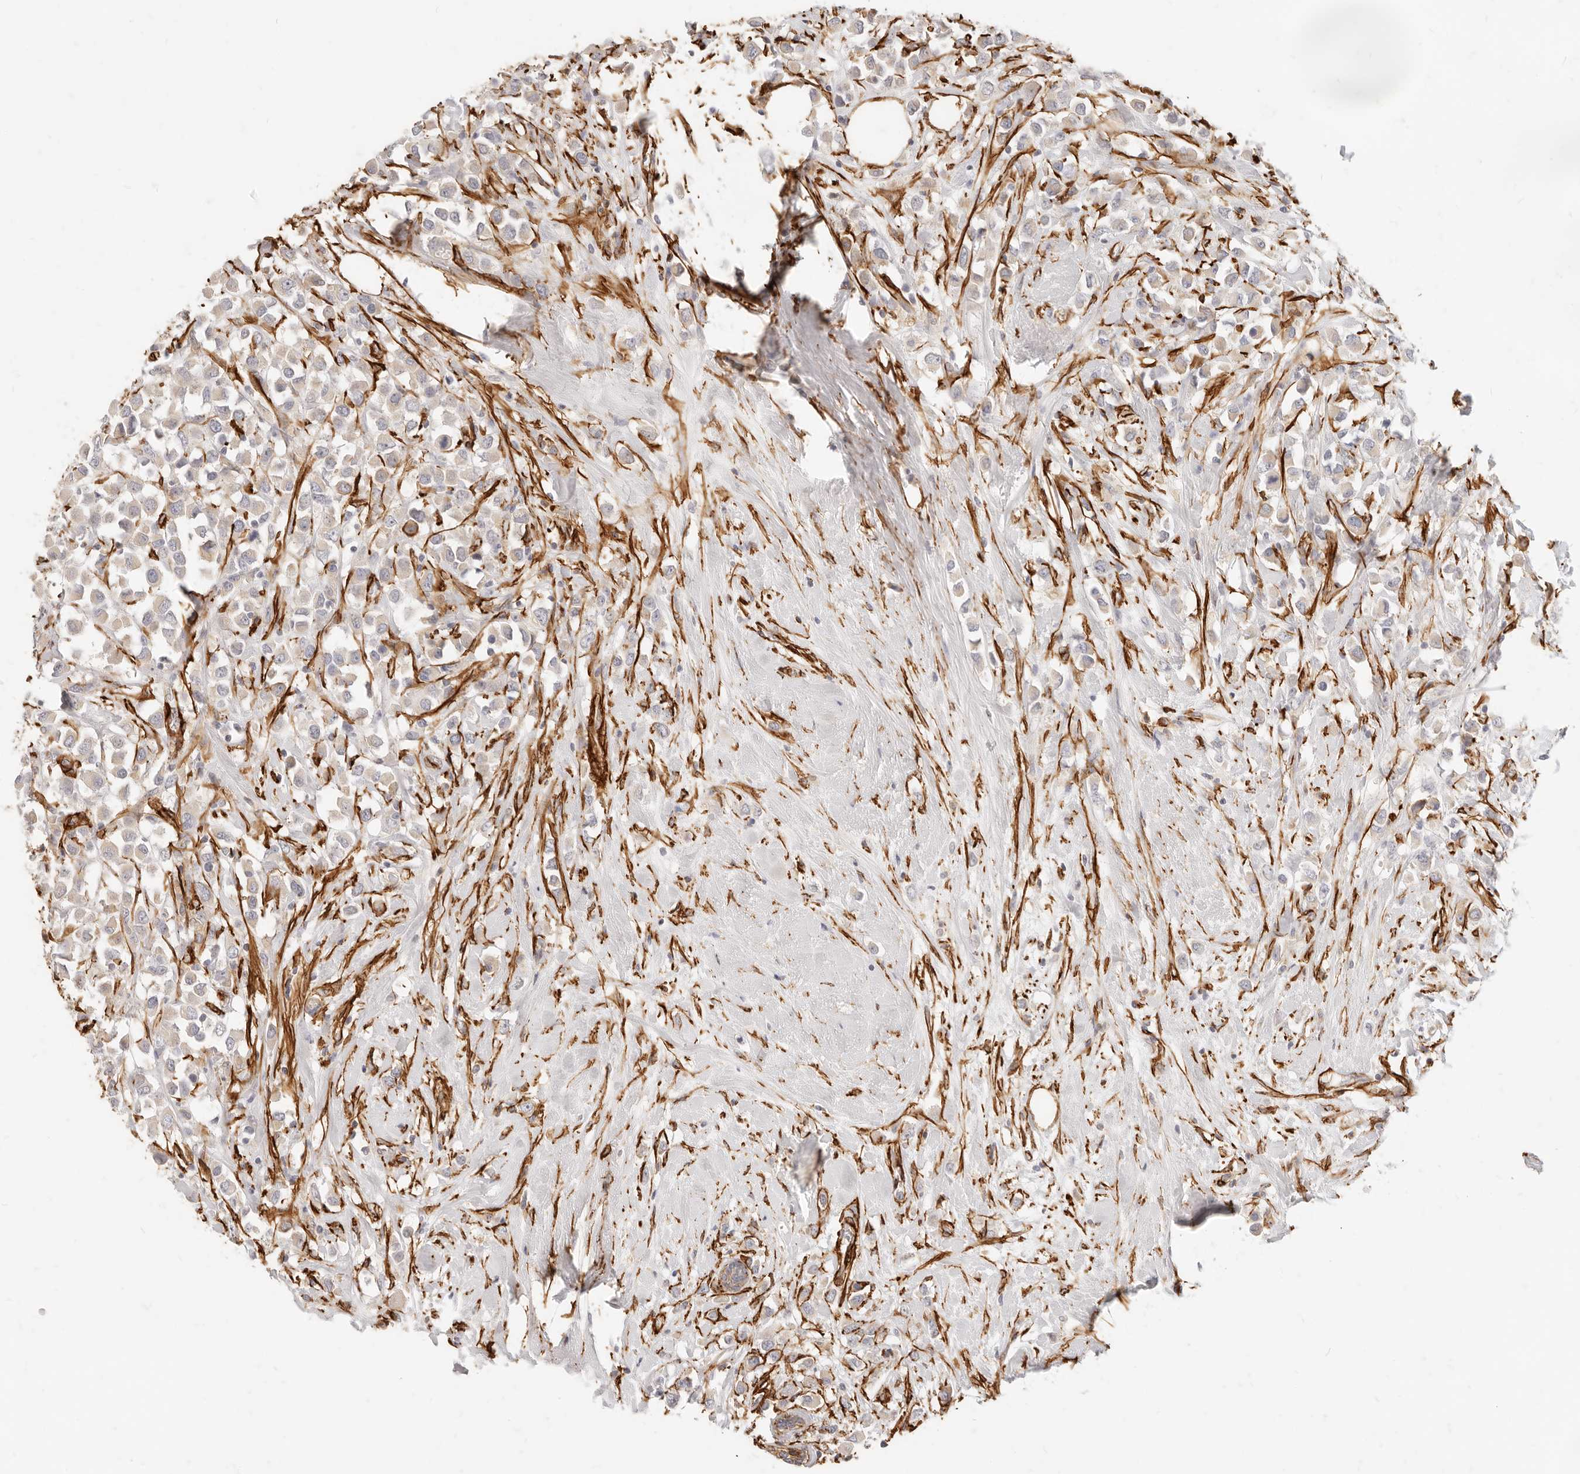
{"staining": {"intensity": "weak", "quantity": "<25%", "location": "cytoplasmic/membranous"}, "tissue": "breast cancer", "cell_type": "Tumor cells", "image_type": "cancer", "snomed": [{"axis": "morphology", "description": "Duct carcinoma"}, {"axis": "topography", "description": "Breast"}], "caption": "A histopathology image of breast cancer stained for a protein reveals no brown staining in tumor cells.", "gene": "TMTC2", "patient": {"sex": "female", "age": 61}}